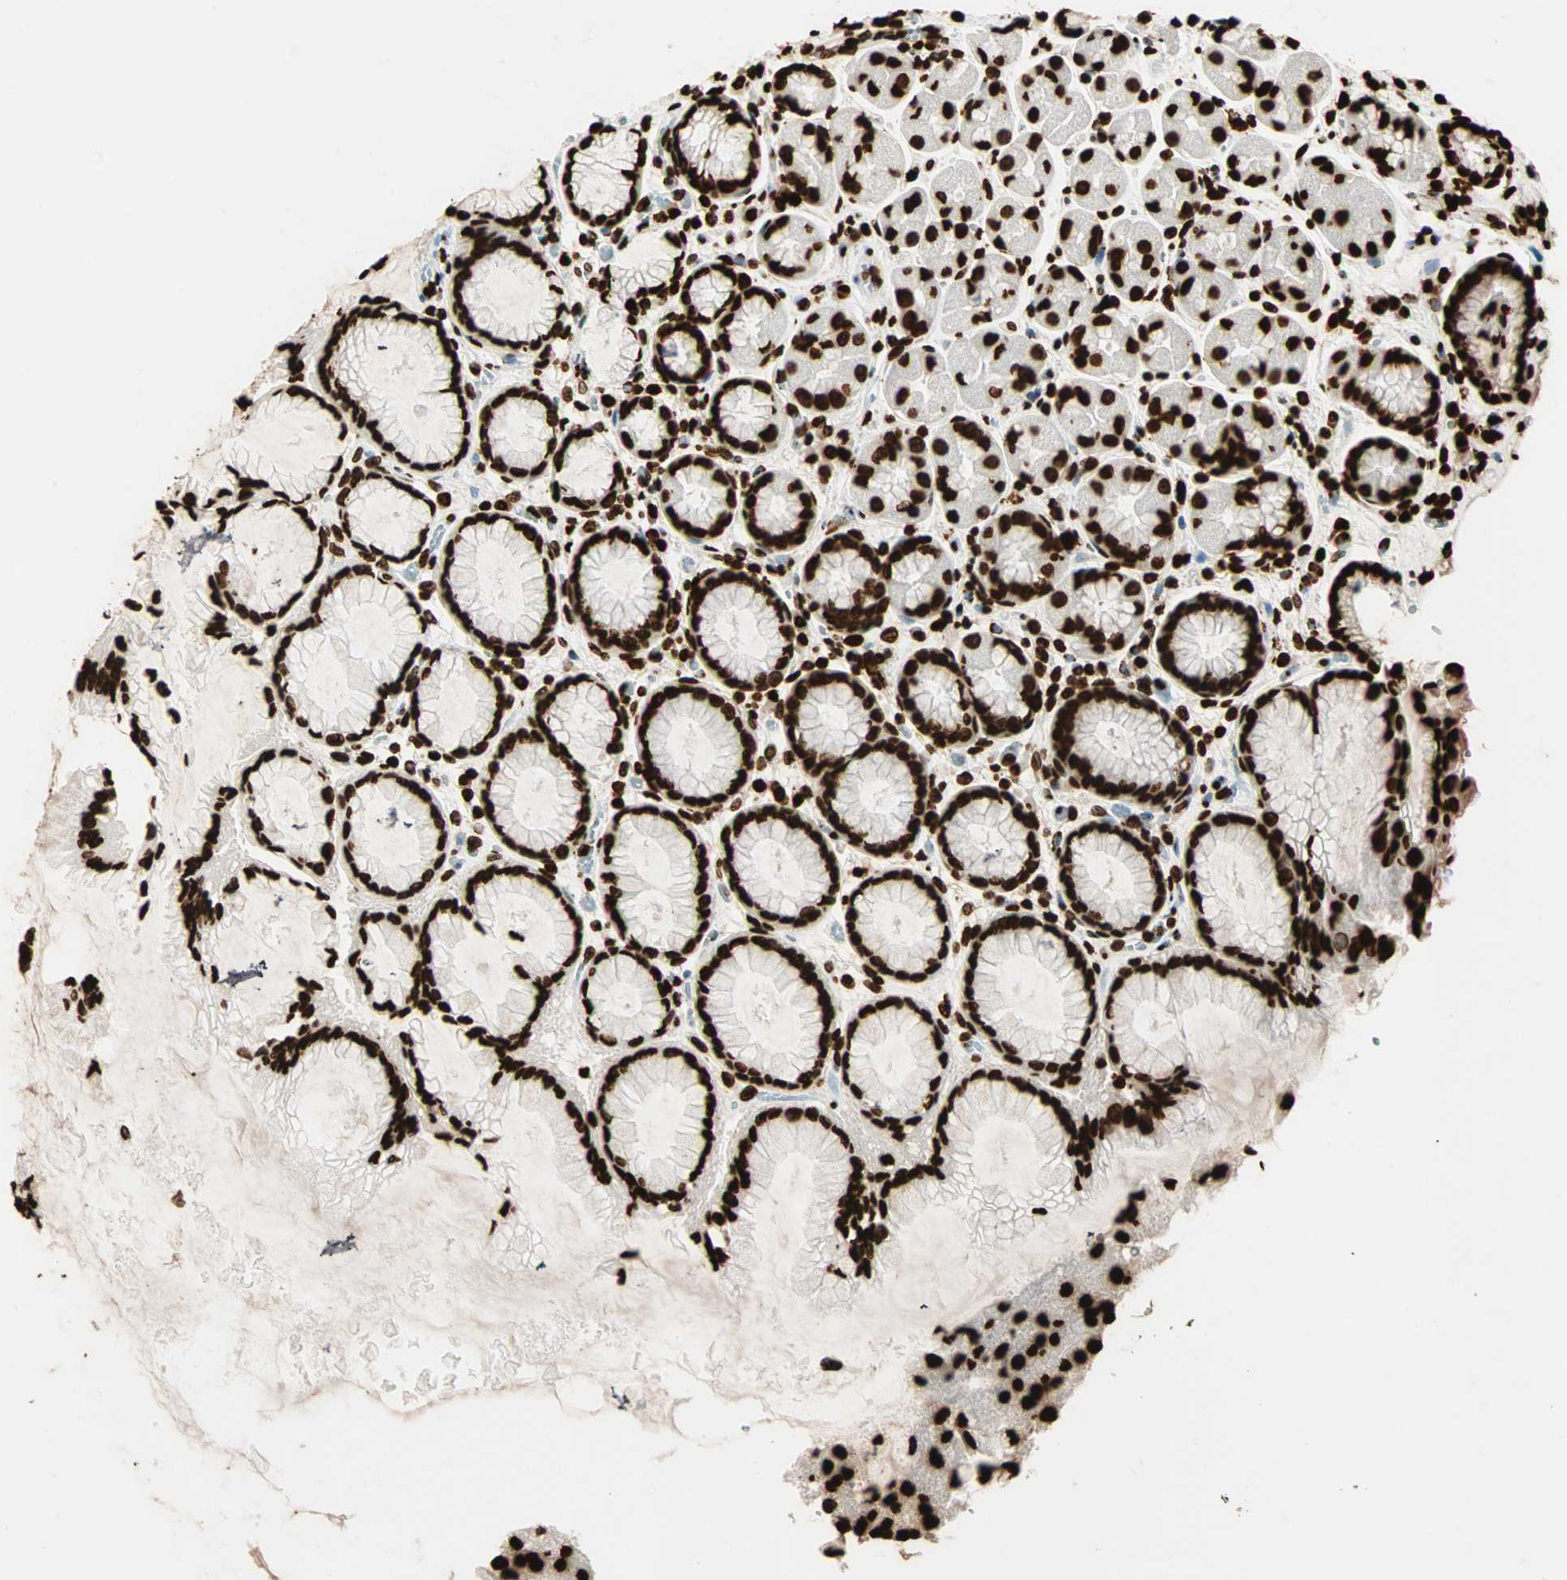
{"staining": {"intensity": "strong", "quantity": ">75%", "location": "nuclear"}, "tissue": "stomach", "cell_type": "Glandular cells", "image_type": "normal", "snomed": [{"axis": "morphology", "description": "Normal tissue, NOS"}, {"axis": "topography", "description": "Stomach, upper"}], "caption": "About >75% of glandular cells in benign human stomach reveal strong nuclear protein expression as visualized by brown immunohistochemical staining.", "gene": "GLI2", "patient": {"sex": "female", "age": 56}}